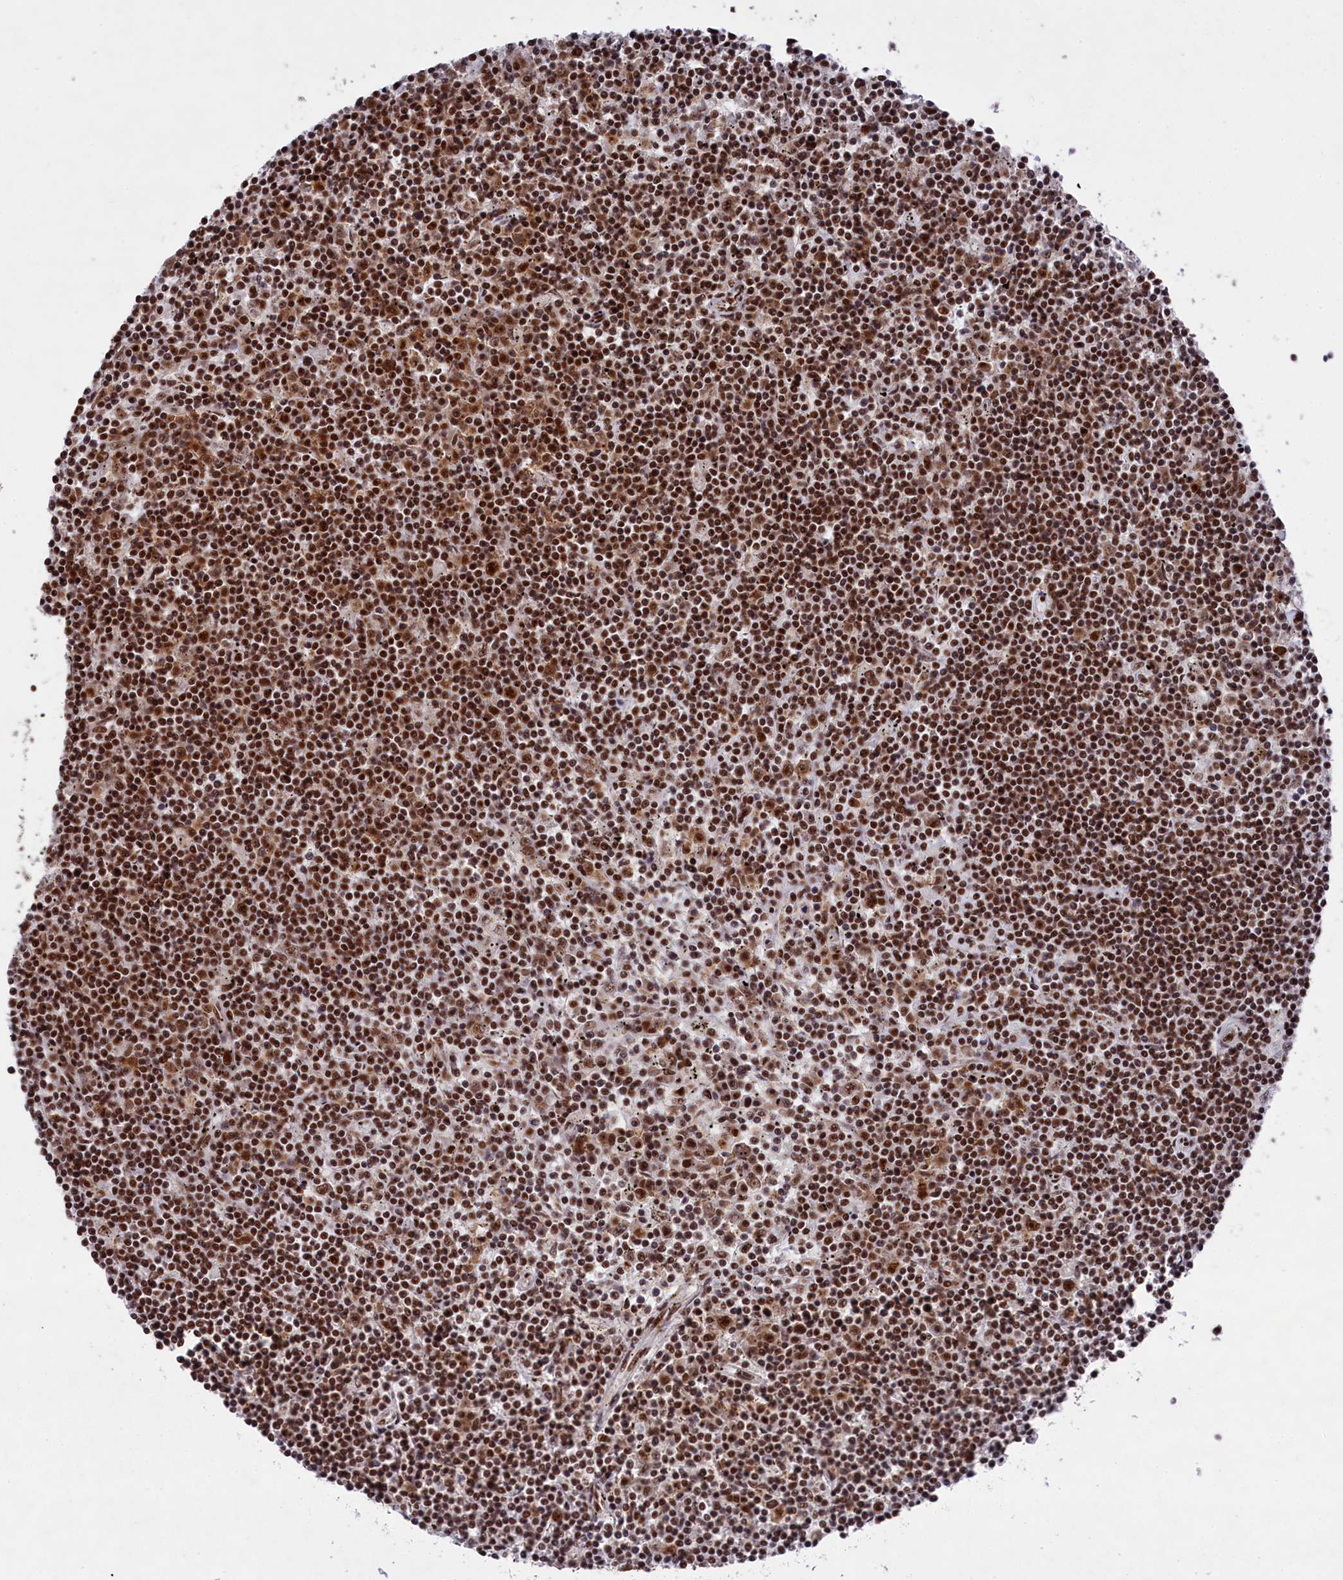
{"staining": {"intensity": "moderate", "quantity": ">75%", "location": "nuclear"}, "tissue": "lymphoma", "cell_type": "Tumor cells", "image_type": "cancer", "snomed": [{"axis": "morphology", "description": "Malignant lymphoma, non-Hodgkin's type, Low grade"}, {"axis": "topography", "description": "Spleen"}], "caption": "Protein staining by immunohistochemistry (IHC) exhibits moderate nuclear staining in about >75% of tumor cells in lymphoma. (Brightfield microscopy of DAB IHC at high magnification).", "gene": "PRPF31", "patient": {"sex": "male", "age": 76}}